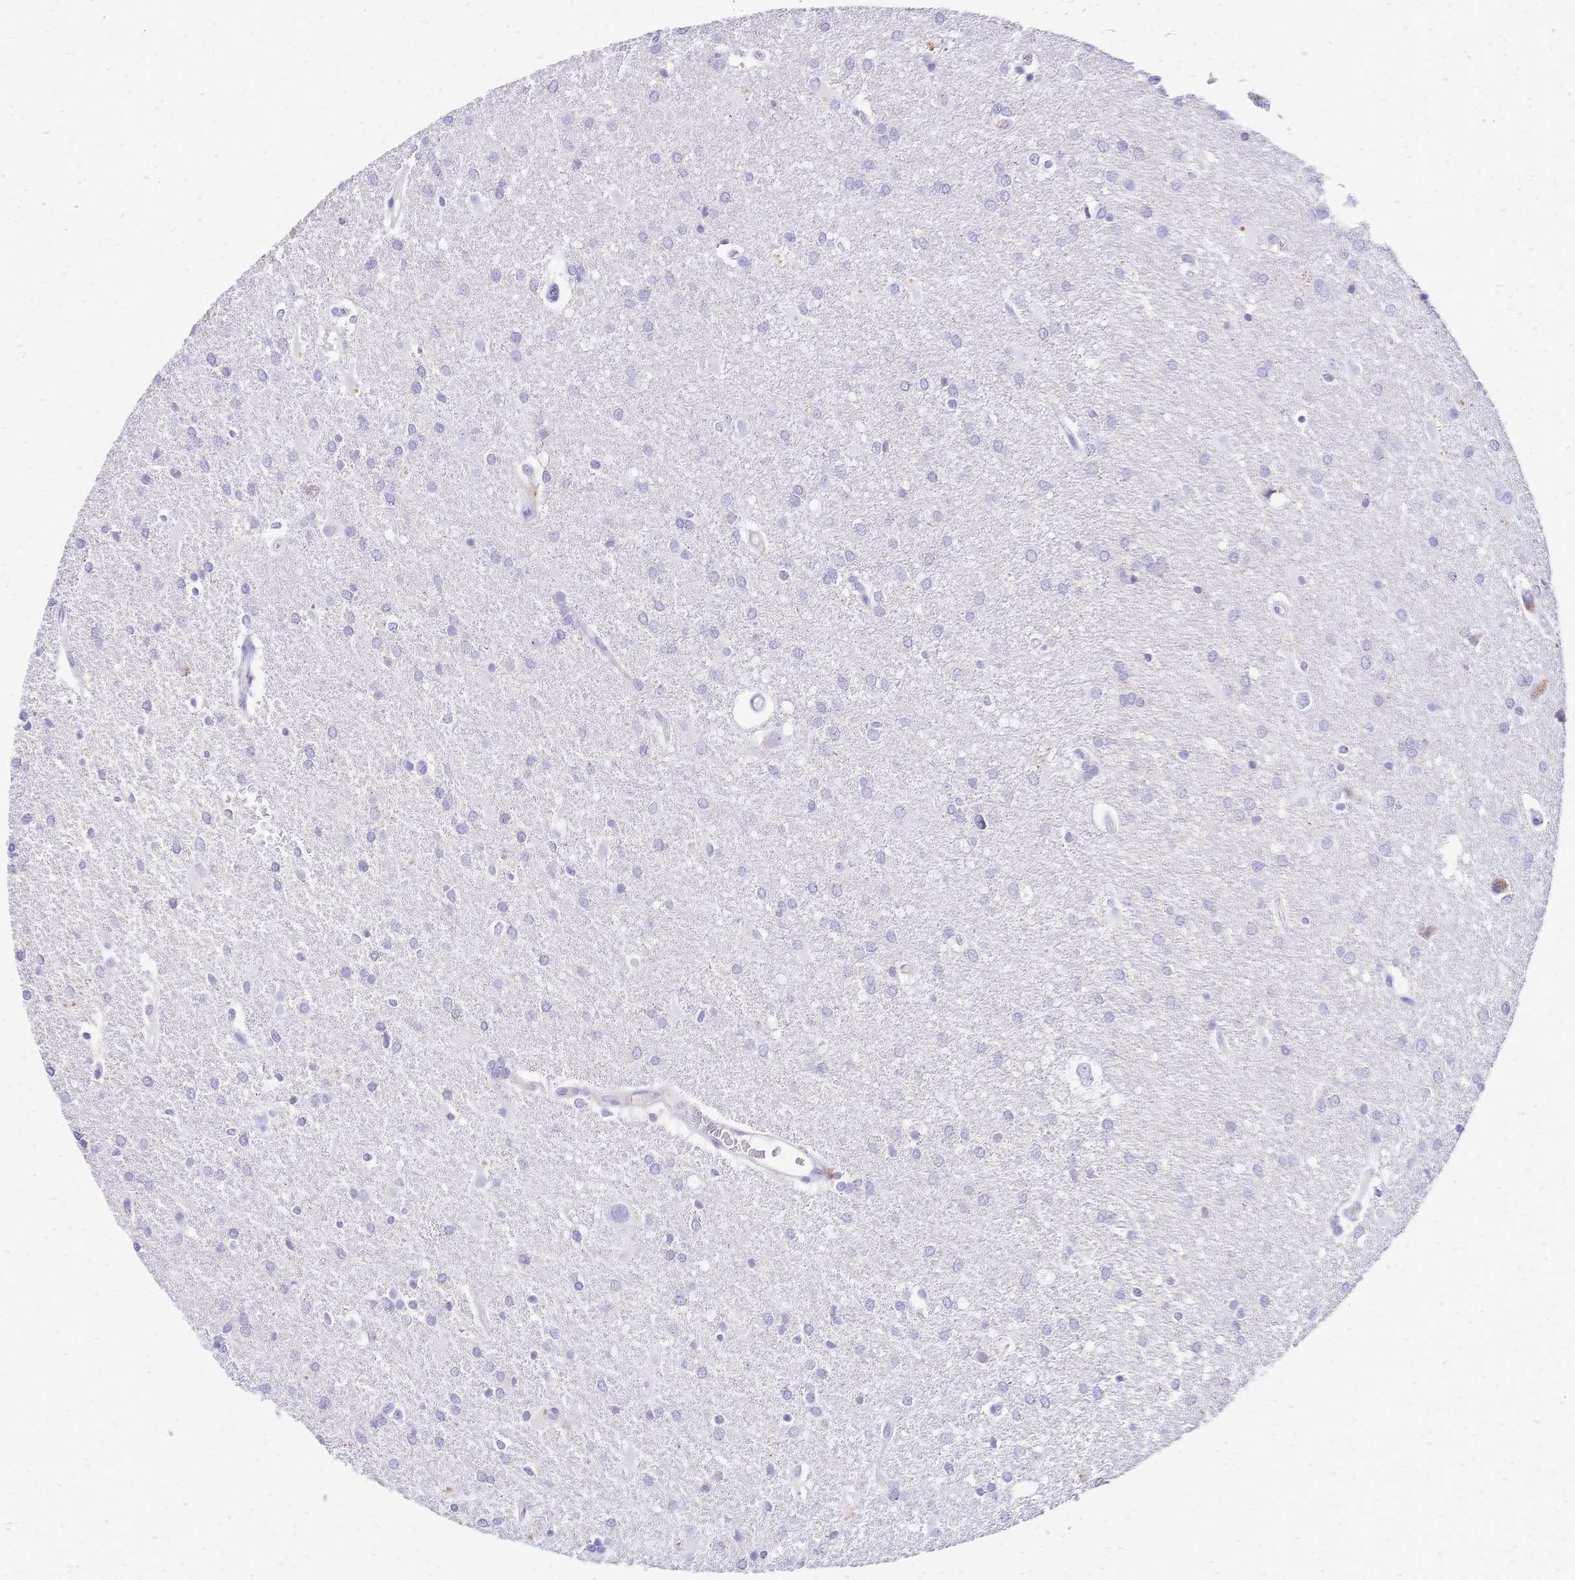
{"staining": {"intensity": "negative", "quantity": "none", "location": "none"}, "tissue": "glioma", "cell_type": "Tumor cells", "image_type": "cancer", "snomed": [{"axis": "morphology", "description": "Glioma, malignant, Low grade"}, {"axis": "topography", "description": "Brain"}], "caption": "This is a micrograph of immunohistochemistry (IHC) staining of glioma, which shows no expression in tumor cells.", "gene": "FA2H", "patient": {"sex": "male", "age": 66}}